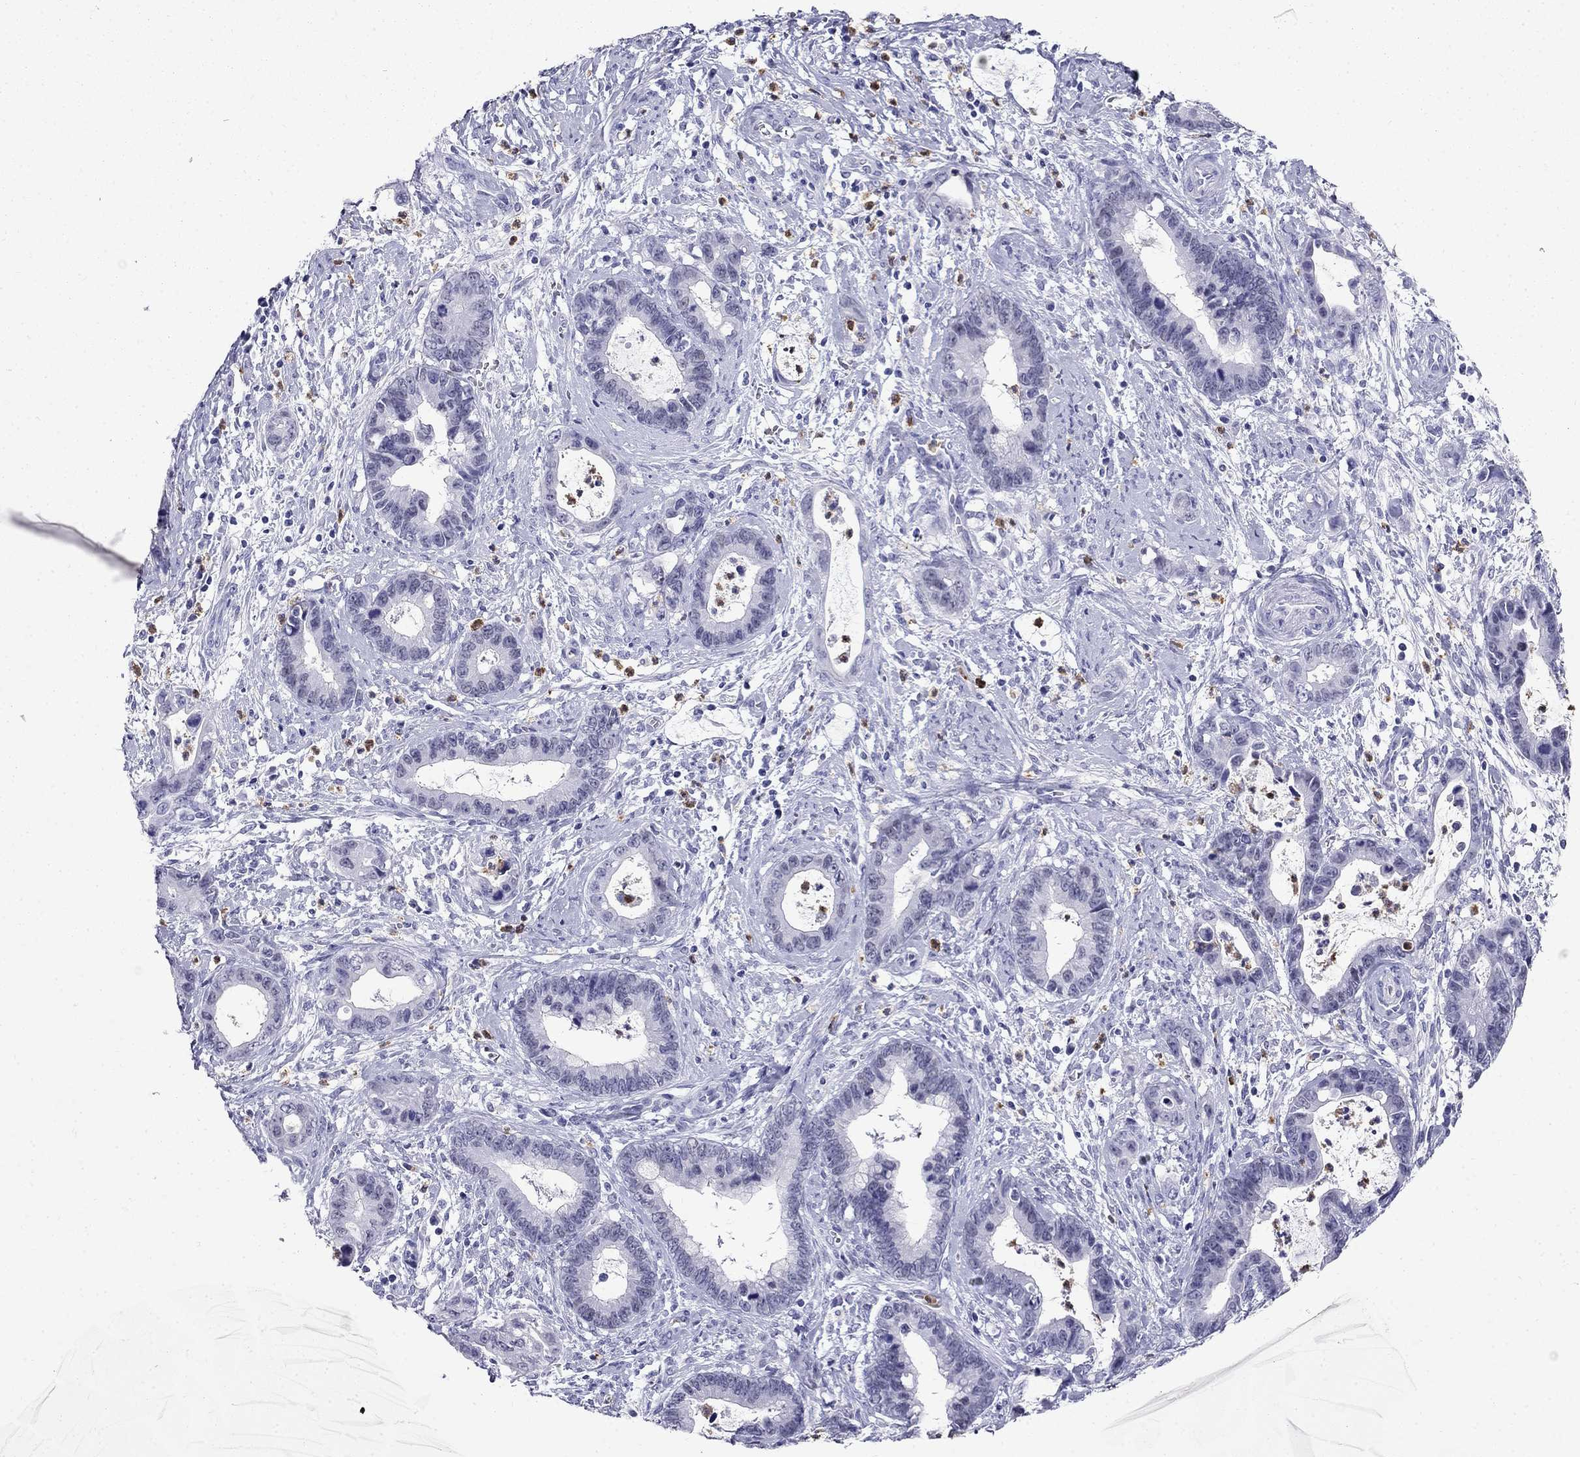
{"staining": {"intensity": "negative", "quantity": "none", "location": "none"}, "tissue": "cervical cancer", "cell_type": "Tumor cells", "image_type": "cancer", "snomed": [{"axis": "morphology", "description": "Adenocarcinoma, NOS"}, {"axis": "topography", "description": "Cervix"}], "caption": "Human cervical cancer (adenocarcinoma) stained for a protein using immunohistochemistry shows no expression in tumor cells.", "gene": "PPP1R36", "patient": {"sex": "female", "age": 44}}